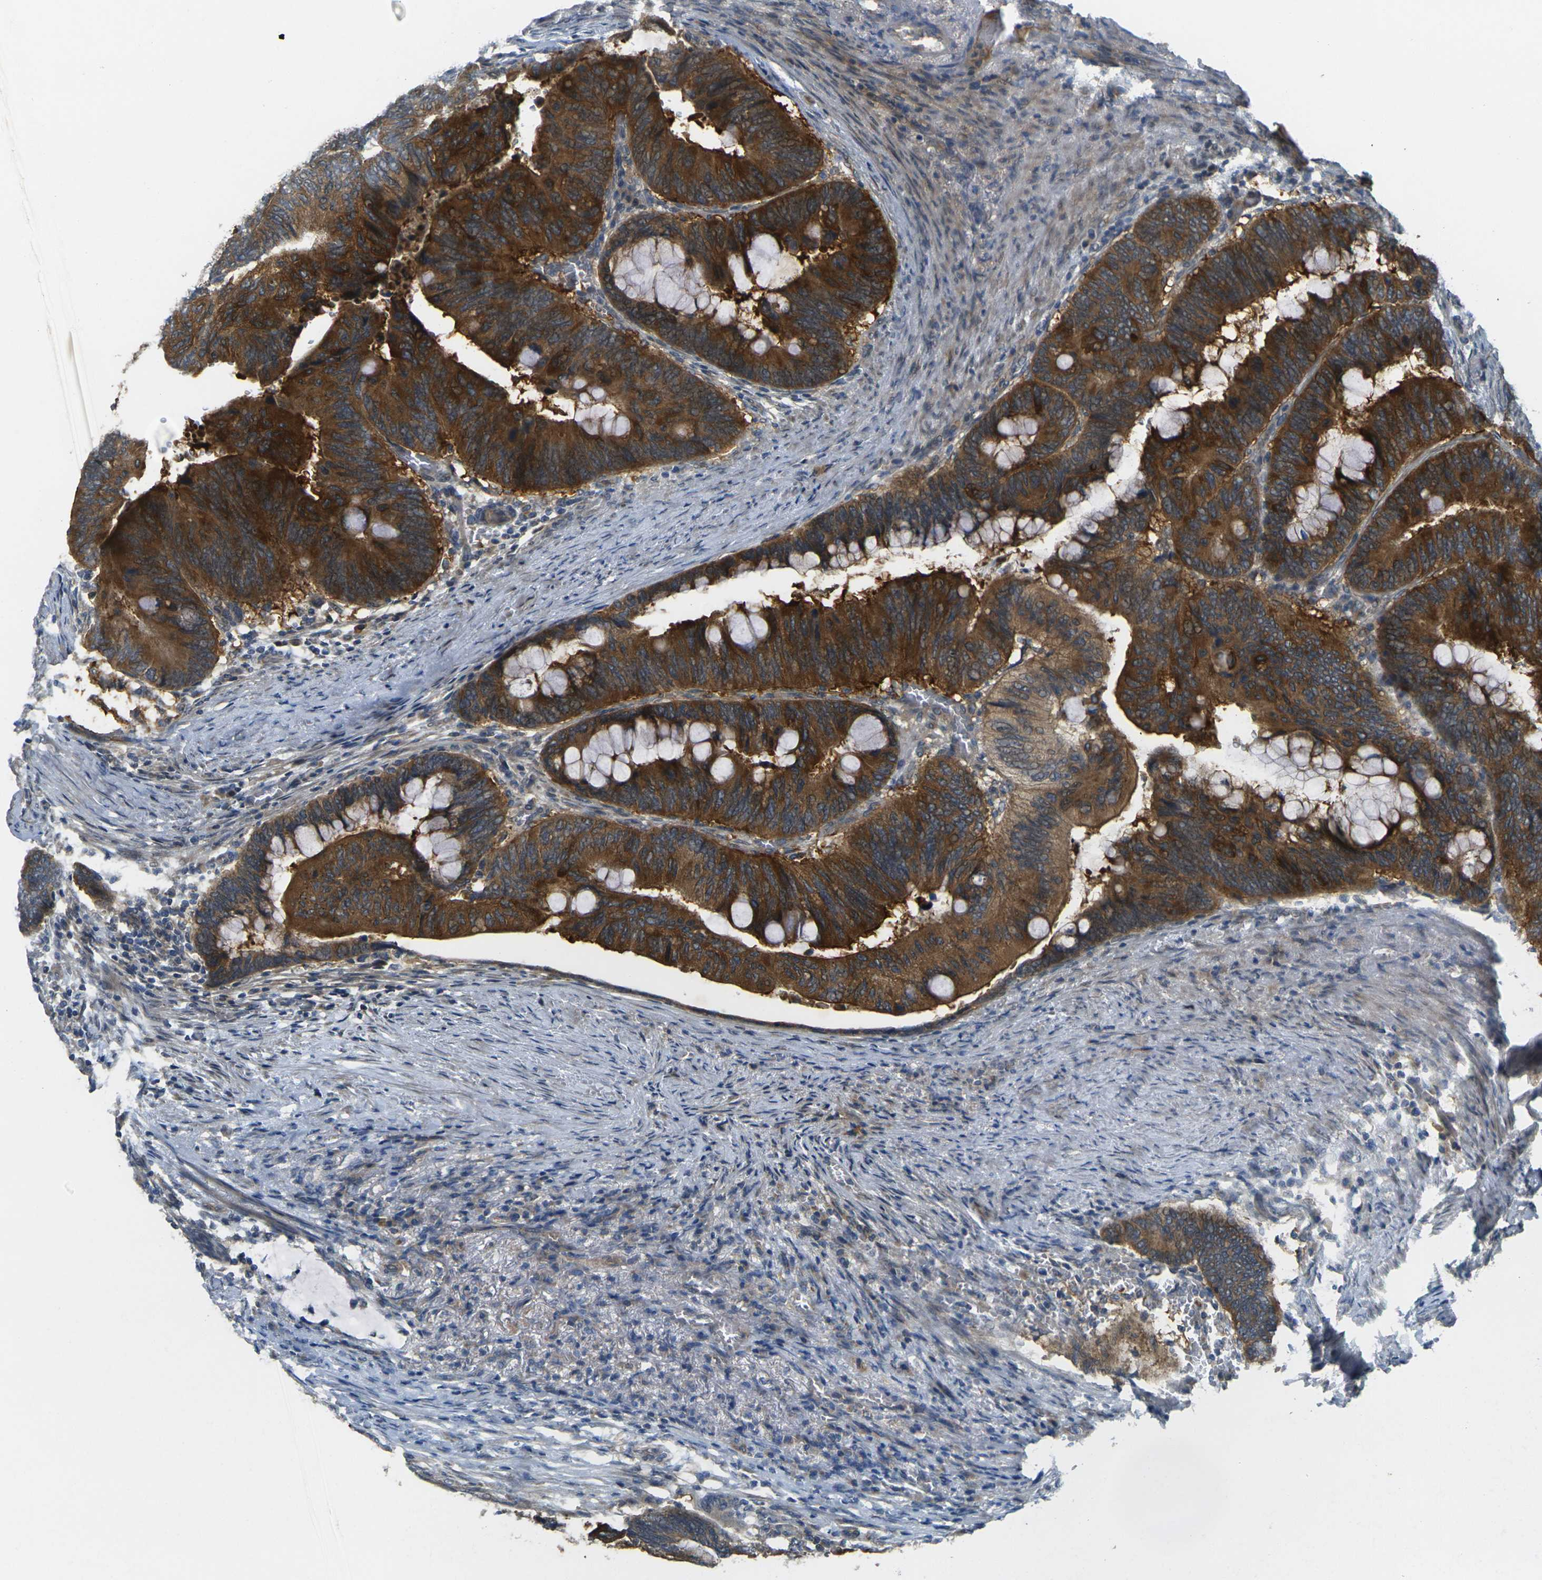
{"staining": {"intensity": "strong", "quantity": ">75%", "location": "cytoplasmic/membranous"}, "tissue": "colorectal cancer", "cell_type": "Tumor cells", "image_type": "cancer", "snomed": [{"axis": "morphology", "description": "Normal tissue, NOS"}, {"axis": "morphology", "description": "Adenocarcinoma, NOS"}, {"axis": "topography", "description": "Rectum"}, {"axis": "topography", "description": "Peripheral nerve tissue"}], "caption": "This is a micrograph of immunohistochemistry (IHC) staining of colorectal cancer (adenocarcinoma), which shows strong staining in the cytoplasmic/membranous of tumor cells.", "gene": "GNA12", "patient": {"sex": "male", "age": 92}}